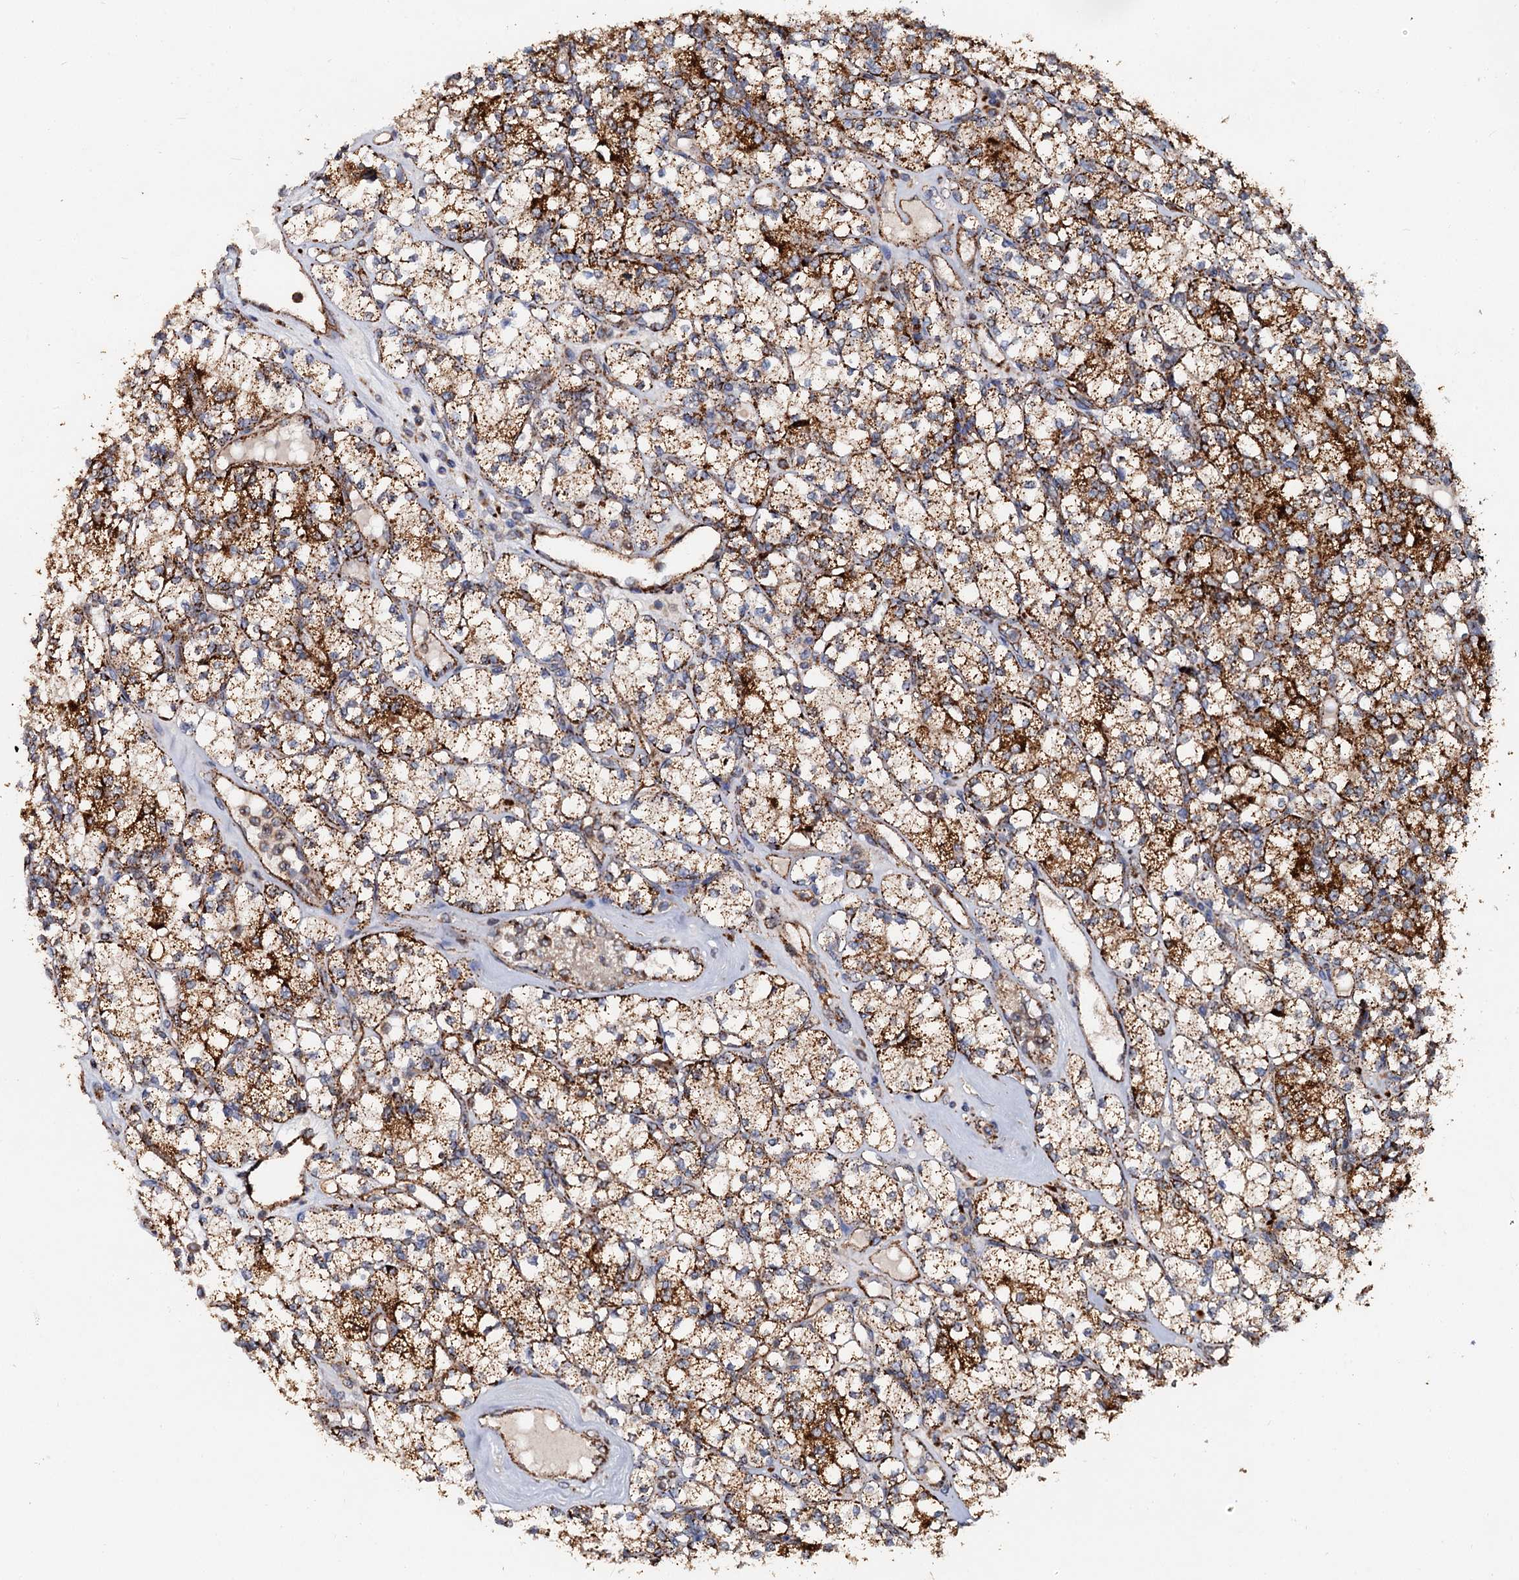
{"staining": {"intensity": "strong", "quantity": ">75%", "location": "cytoplasmic/membranous"}, "tissue": "renal cancer", "cell_type": "Tumor cells", "image_type": "cancer", "snomed": [{"axis": "morphology", "description": "Adenocarcinoma, NOS"}, {"axis": "topography", "description": "Kidney"}], "caption": "Immunohistochemistry (IHC) (DAB) staining of renal cancer displays strong cytoplasmic/membranous protein positivity in approximately >75% of tumor cells. (DAB (3,3'-diaminobenzidine) IHC, brown staining for protein, blue staining for nuclei).", "gene": "GBA1", "patient": {"sex": "male", "age": 77}}